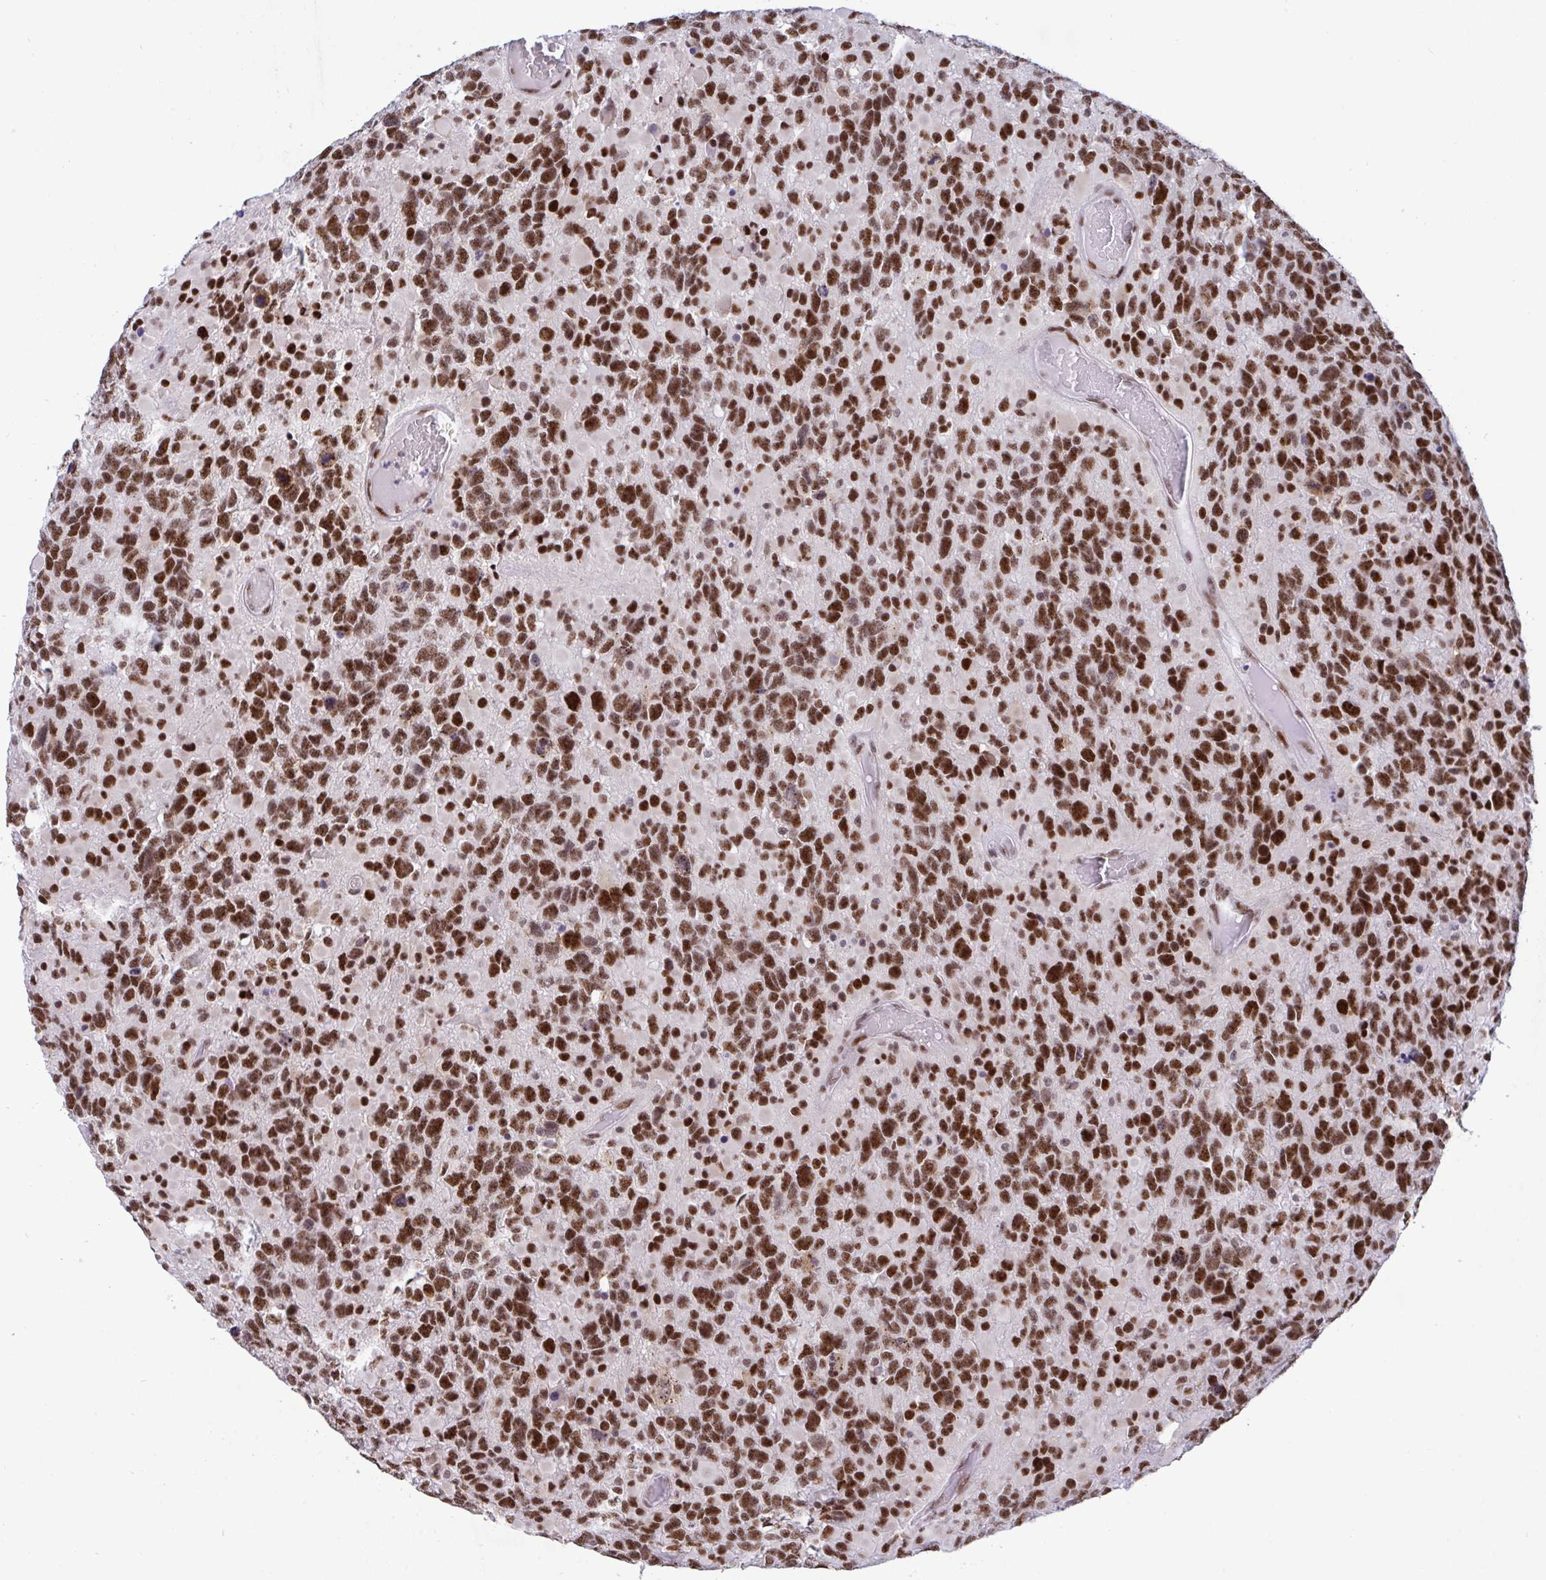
{"staining": {"intensity": "moderate", "quantity": ">75%", "location": "nuclear"}, "tissue": "glioma", "cell_type": "Tumor cells", "image_type": "cancer", "snomed": [{"axis": "morphology", "description": "Glioma, malignant, High grade"}, {"axis": "topography", "description": "Brain"}], "caption": "The micrograph displays immunohistochemical staining of malignant glioma (high-grade). There is moderate nuclear staining is present in about >75% of tumor cells.", "gene": "WBP11", "patient": {"sex": "female", "age": 40}}